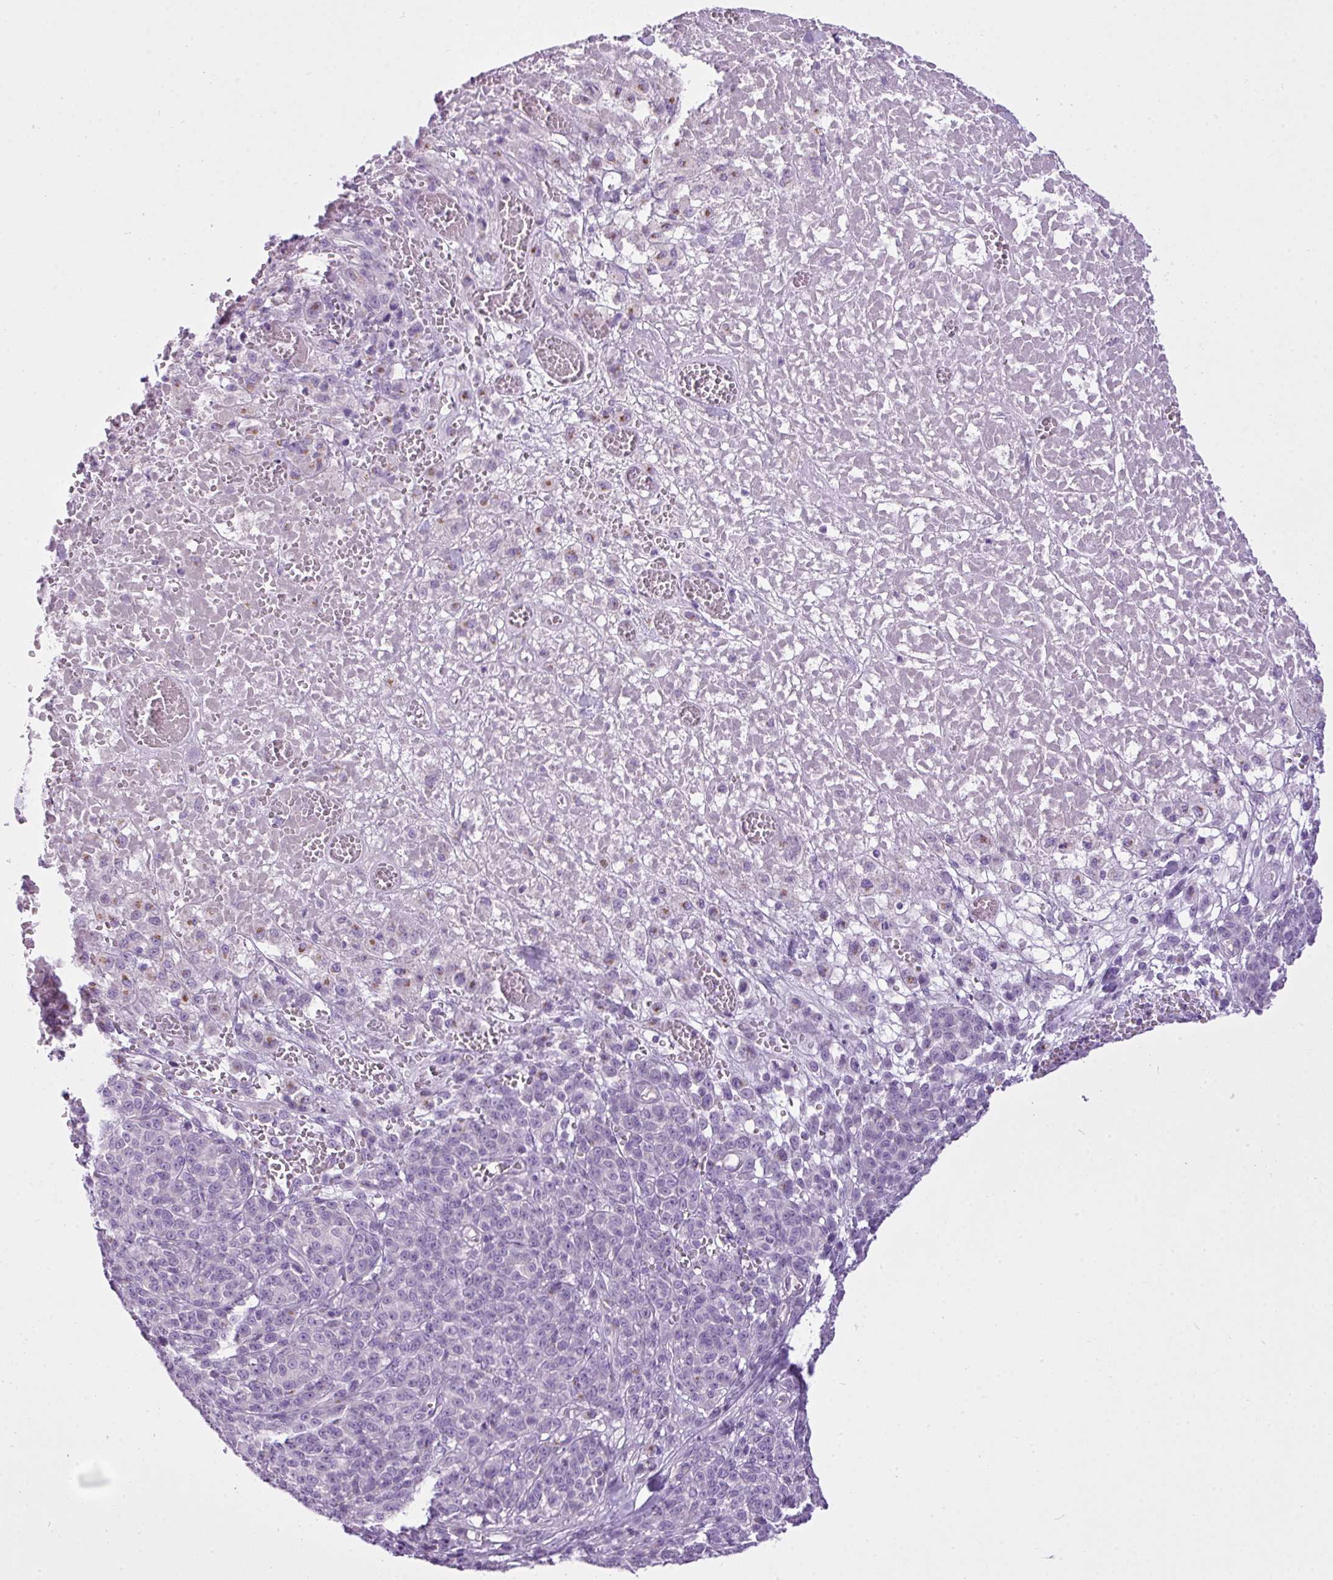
{"staining": {"intensity": "negative", "quantity": "none", "location": "none"}, "tissue": "melanoma", "cell_type": "Tumor cells", "image_type": "cancer", "snomed": [{"axis": "morphology", "description": "Normal tissue, NOS"}, {"axis": "morphology", "description": "Malignant melanoma, NOS"}, {"axis": "topography", "description": "Skin"}], "caption": "A micrograph of malignant melanoma stained for a protein reveals no brown staining in tumor cells.", "gene": "FAM43A", "patient": {"sex": "female", "age": 34}}